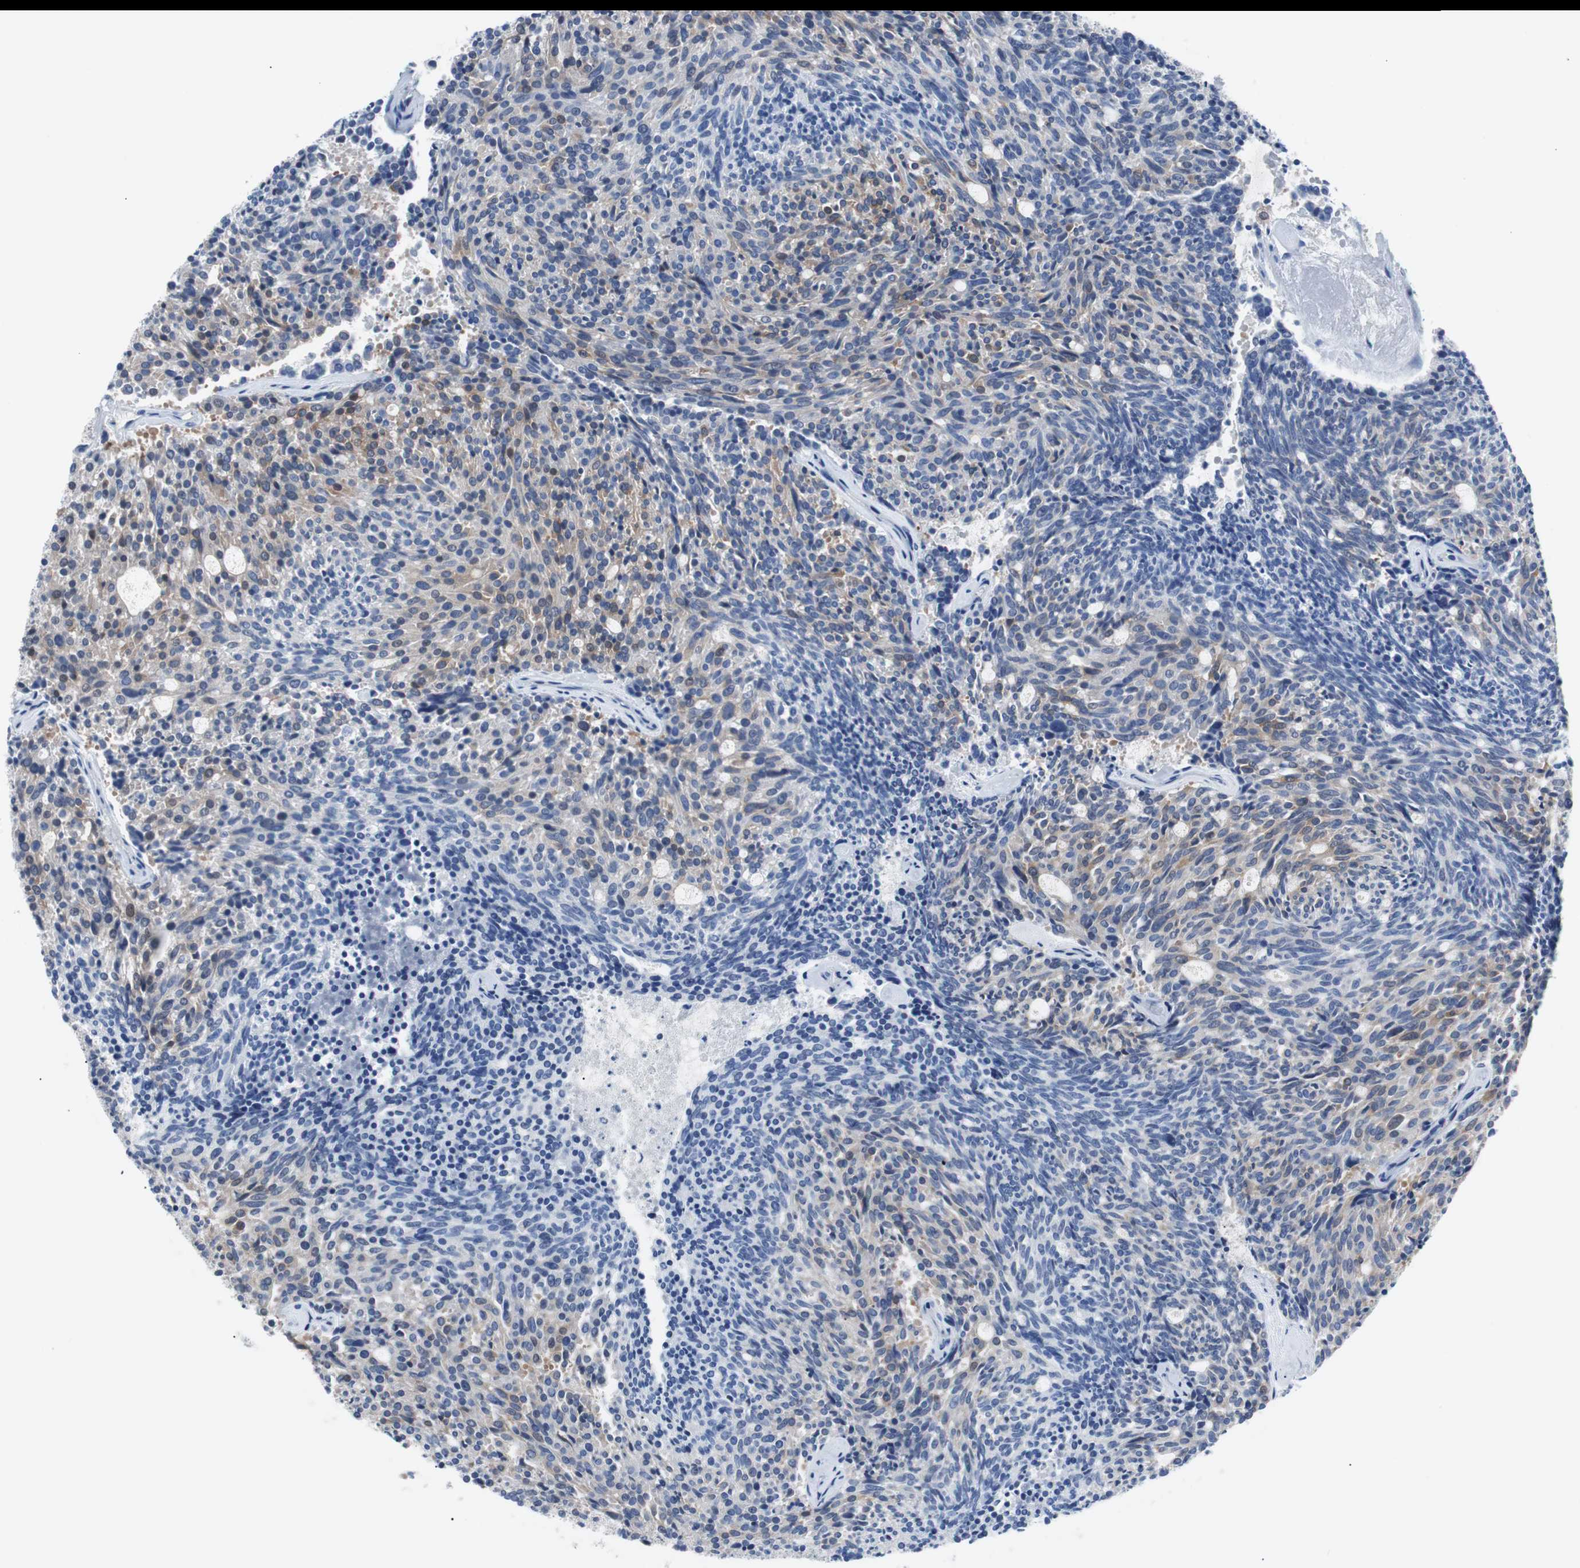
{"staining": {"intensity": "weak", "quantity": "25%-75%", "location": "cytoplasmic/membranous"}, "tissue": "carcinoid", "cell_type": "Tumor cells", "image_type": "cancer", "snomed": [{"axis": "morphology", "description": "Carcinoid, malignant, NOS"}, {"axis": "topography", "description": "Pancreas"}], "caption": "Immunohistochemical staining of human malignant carcinoid displays low levels of weak cytoplasmic/membranous protein expression in approximately 25%-75% of tumor cells.", "gene": "EEF2K", "patient": {"sex": "female", "age": 54}}